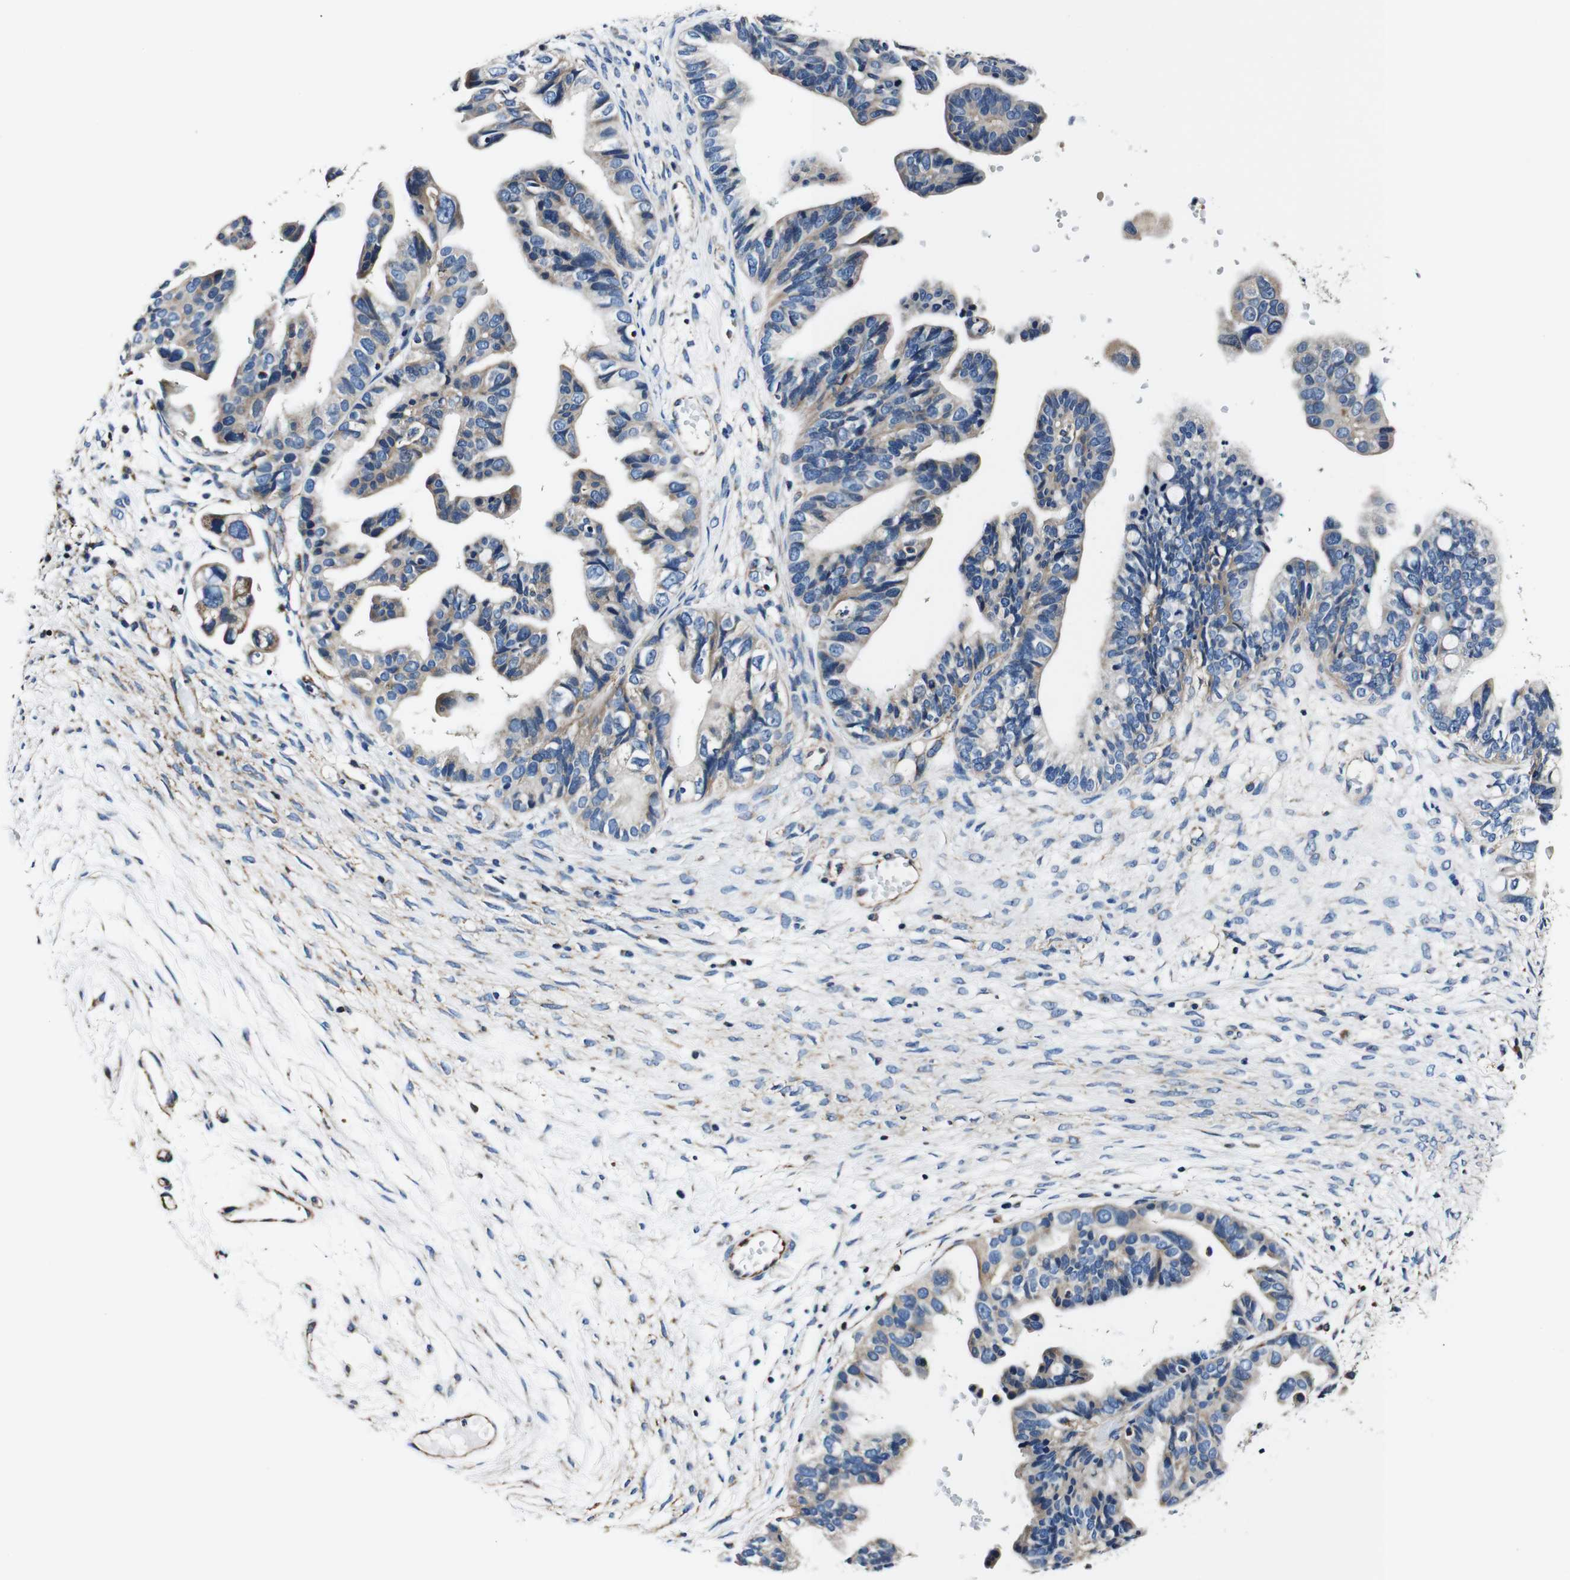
{"staining": {"intensity": "weak", "quantity": "<25%", "location": "cytoplasmic/membranous"}, "tissue": "ovarian cancer", "cell_type": "Tumor cells", "image_type": "cancer", "snomed": [{"axis": "morphology", "description": "Cystadenocarcinoma, serous, NOS"}, {"axis": "topography", "description": "Ovary"}], "caption": "The histopathology image exhibits no significant expression in tumor cells of ovarian cancer (serous cystadenocarcinoma).", "gene": "HK1", "patient": {"sex": "female", "age": 56}}